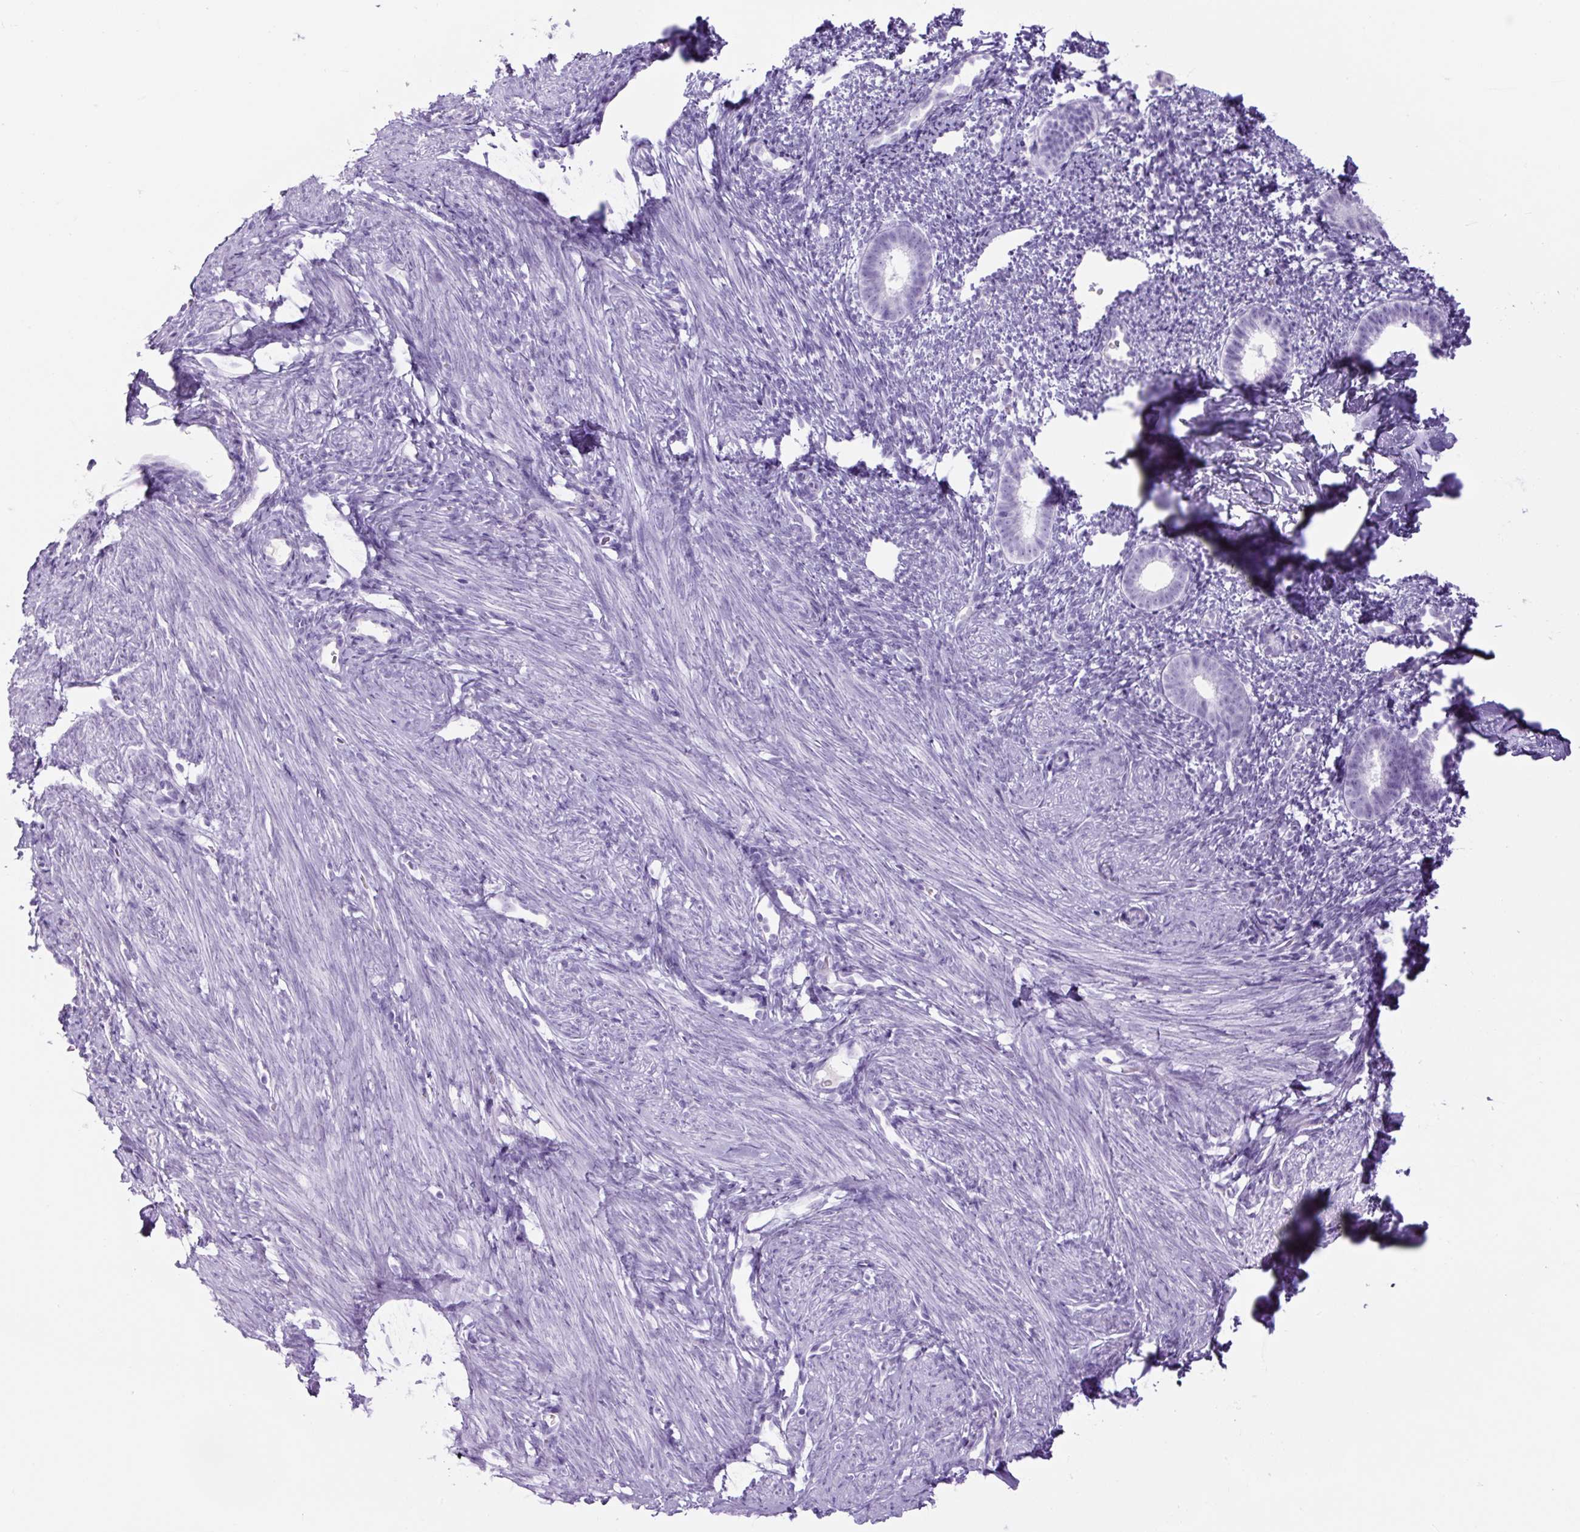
{"staining": {"intensity": "negative", "quantity": "none", "location": "none"}, "tissue": "endometrium", "cell_type": "Cells in endometrial stroma", "image_type": "normal", "snomed": [{"axis": "morphology", "description": "Normal tissue, NOS"}, {"axis": "topography", "description": "Endometrium"}], "caption": "A photomicrograph of human endometrium is negative for staining in cells in endometrial stroma. The staining is performed using DAB brown chromogen with nuclei counter-stained in using hematoxylin.", "gene": "RSPO4", "patient": {"sex": "female", "age": 39}}